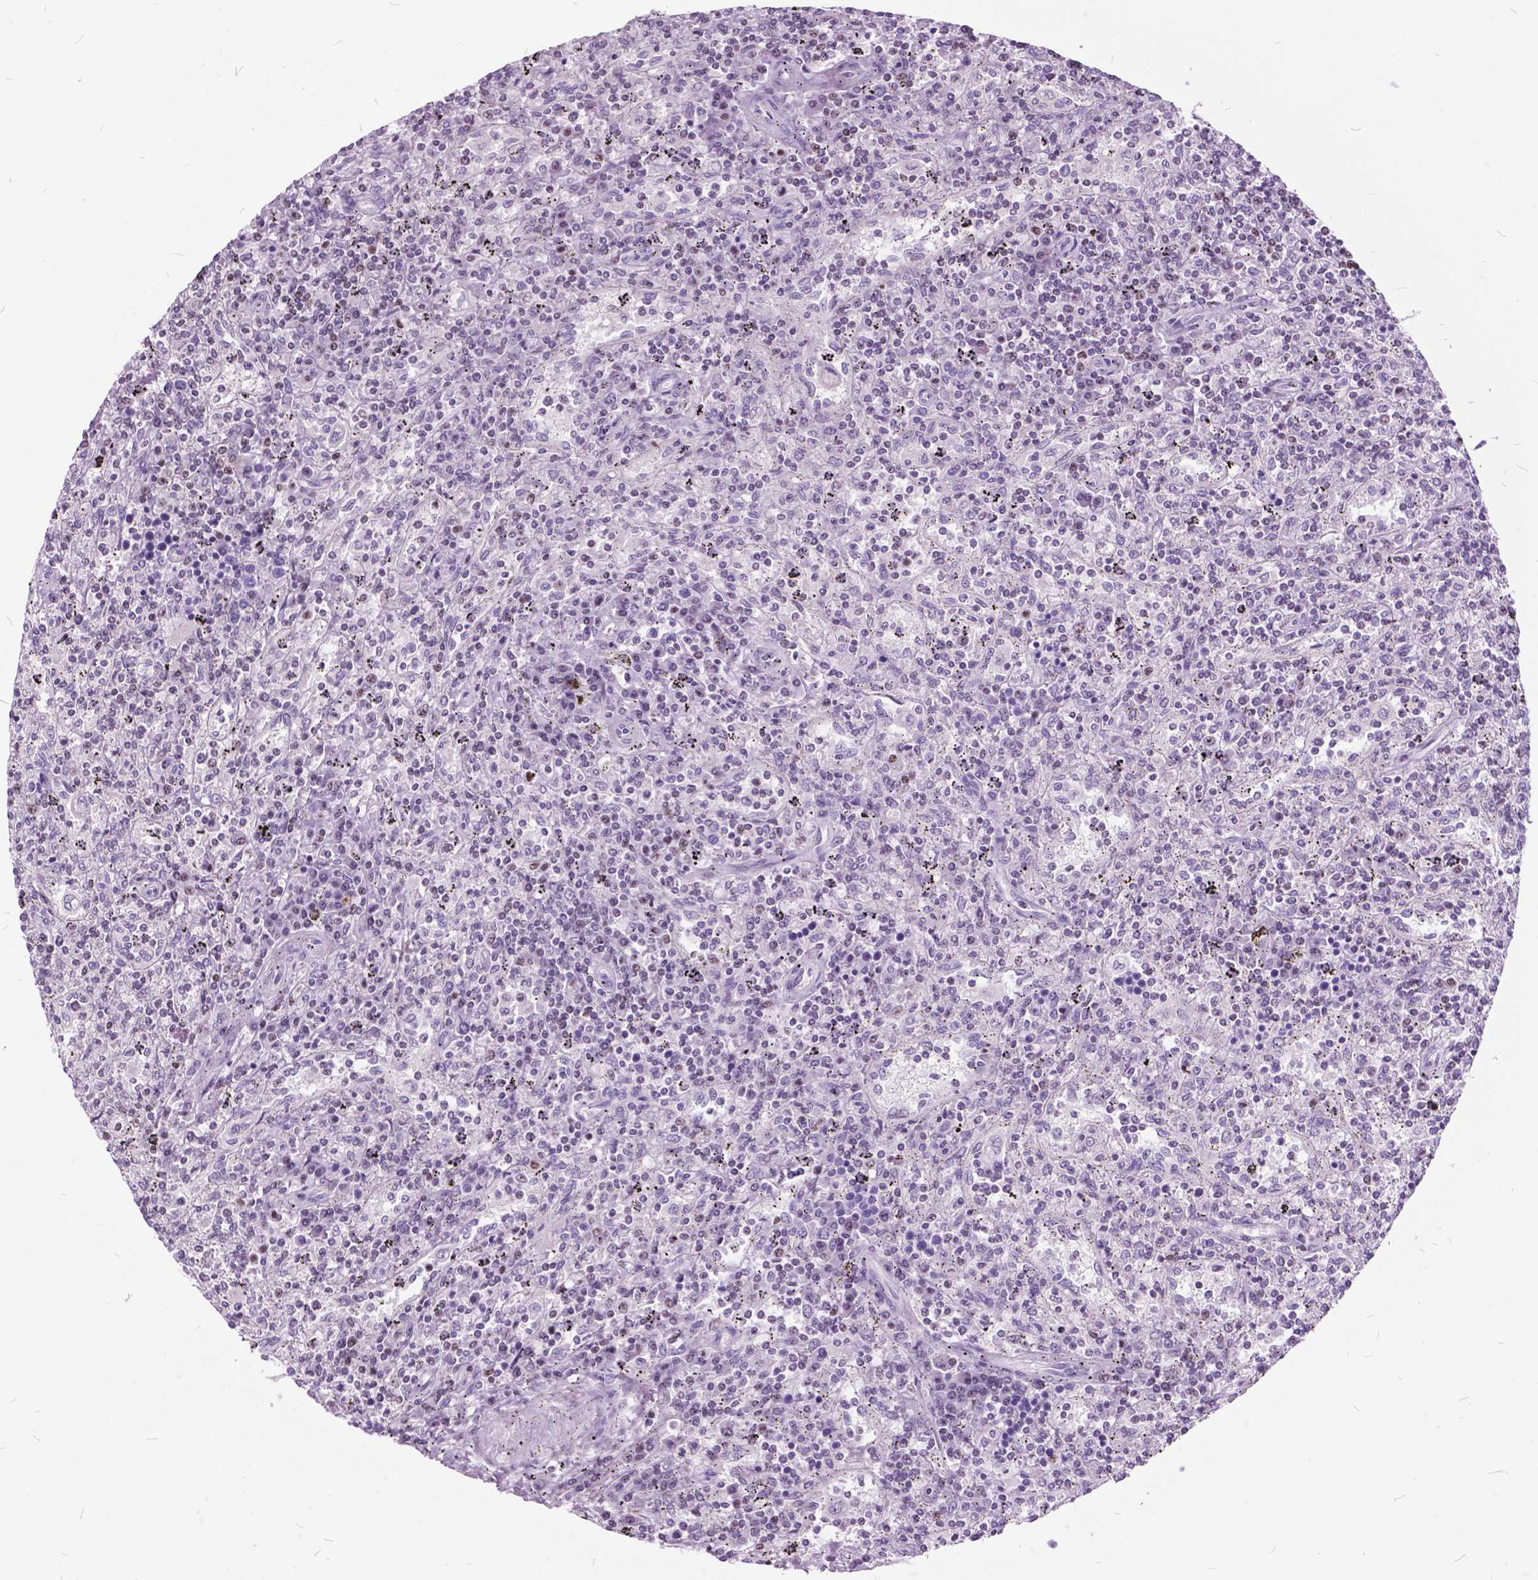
{"staining": {"intensity": "weak", "quantity": "<25%", "location": "nuclear"}, "tissue": "lymphoma", "cell_type": "Tumor cells", "image_type": "cancer", "snomed": [{"axis": "morphology", "description": "Malignant lymphoma, non-Hodgkin's type, Low grade"}, {"axis": "topography", "description": "Spleen"}], "caption": "Micrograph shows no significant protein expression in tumor cells of low-grade malignant lymphoma, non-Hodgkin's type. The staining was performed using DAB (3,3'-diaminobenzidine) to visualize the protein expression in brown, while the nuclei were stained in blue with hematoxylin (Magnification: 20x).", "gene": "SP140", "patient": {"sex": "male", "age": 62}}